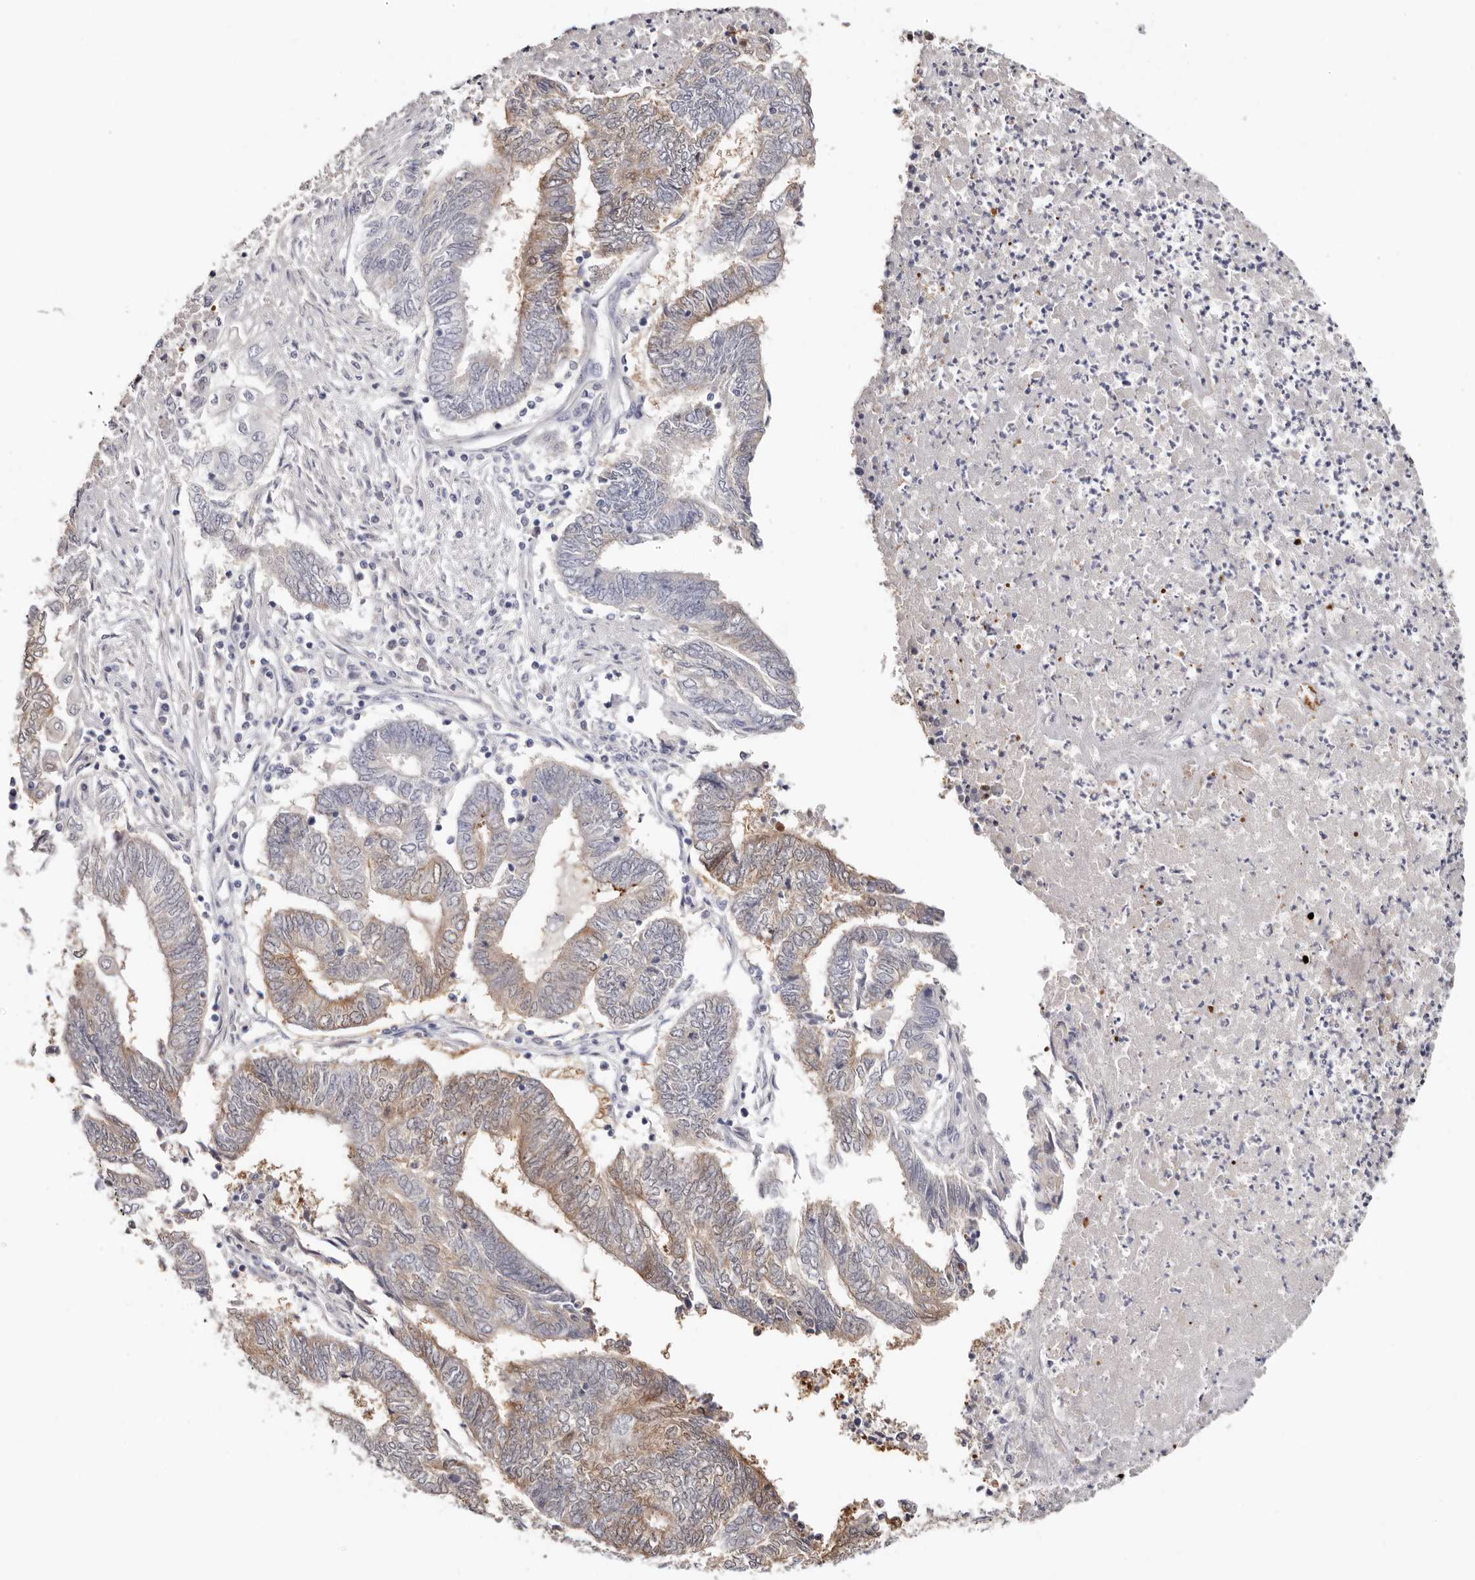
{"staining": {"intensity": "weak", "quantity": "25%-75%", "location": "cytoplasmic/membranous"}, "tissue": "endometrial cancer", "cell_type": "Tumor cells", "image_type": "cancer", "snomed": [{"axis": "morphology", "description": "Adenocarcinoma, NOS"}, {"axis": "topography", "description": "Uterus"}, {"axis": "topography", "description": "Endometrium"}], "caption": "Human endometrial cancer stained with a protein marker reveals weak staining in tumor cells.", "gene": "PKDCC", "patient": {"sex": "female", "age": 70}}